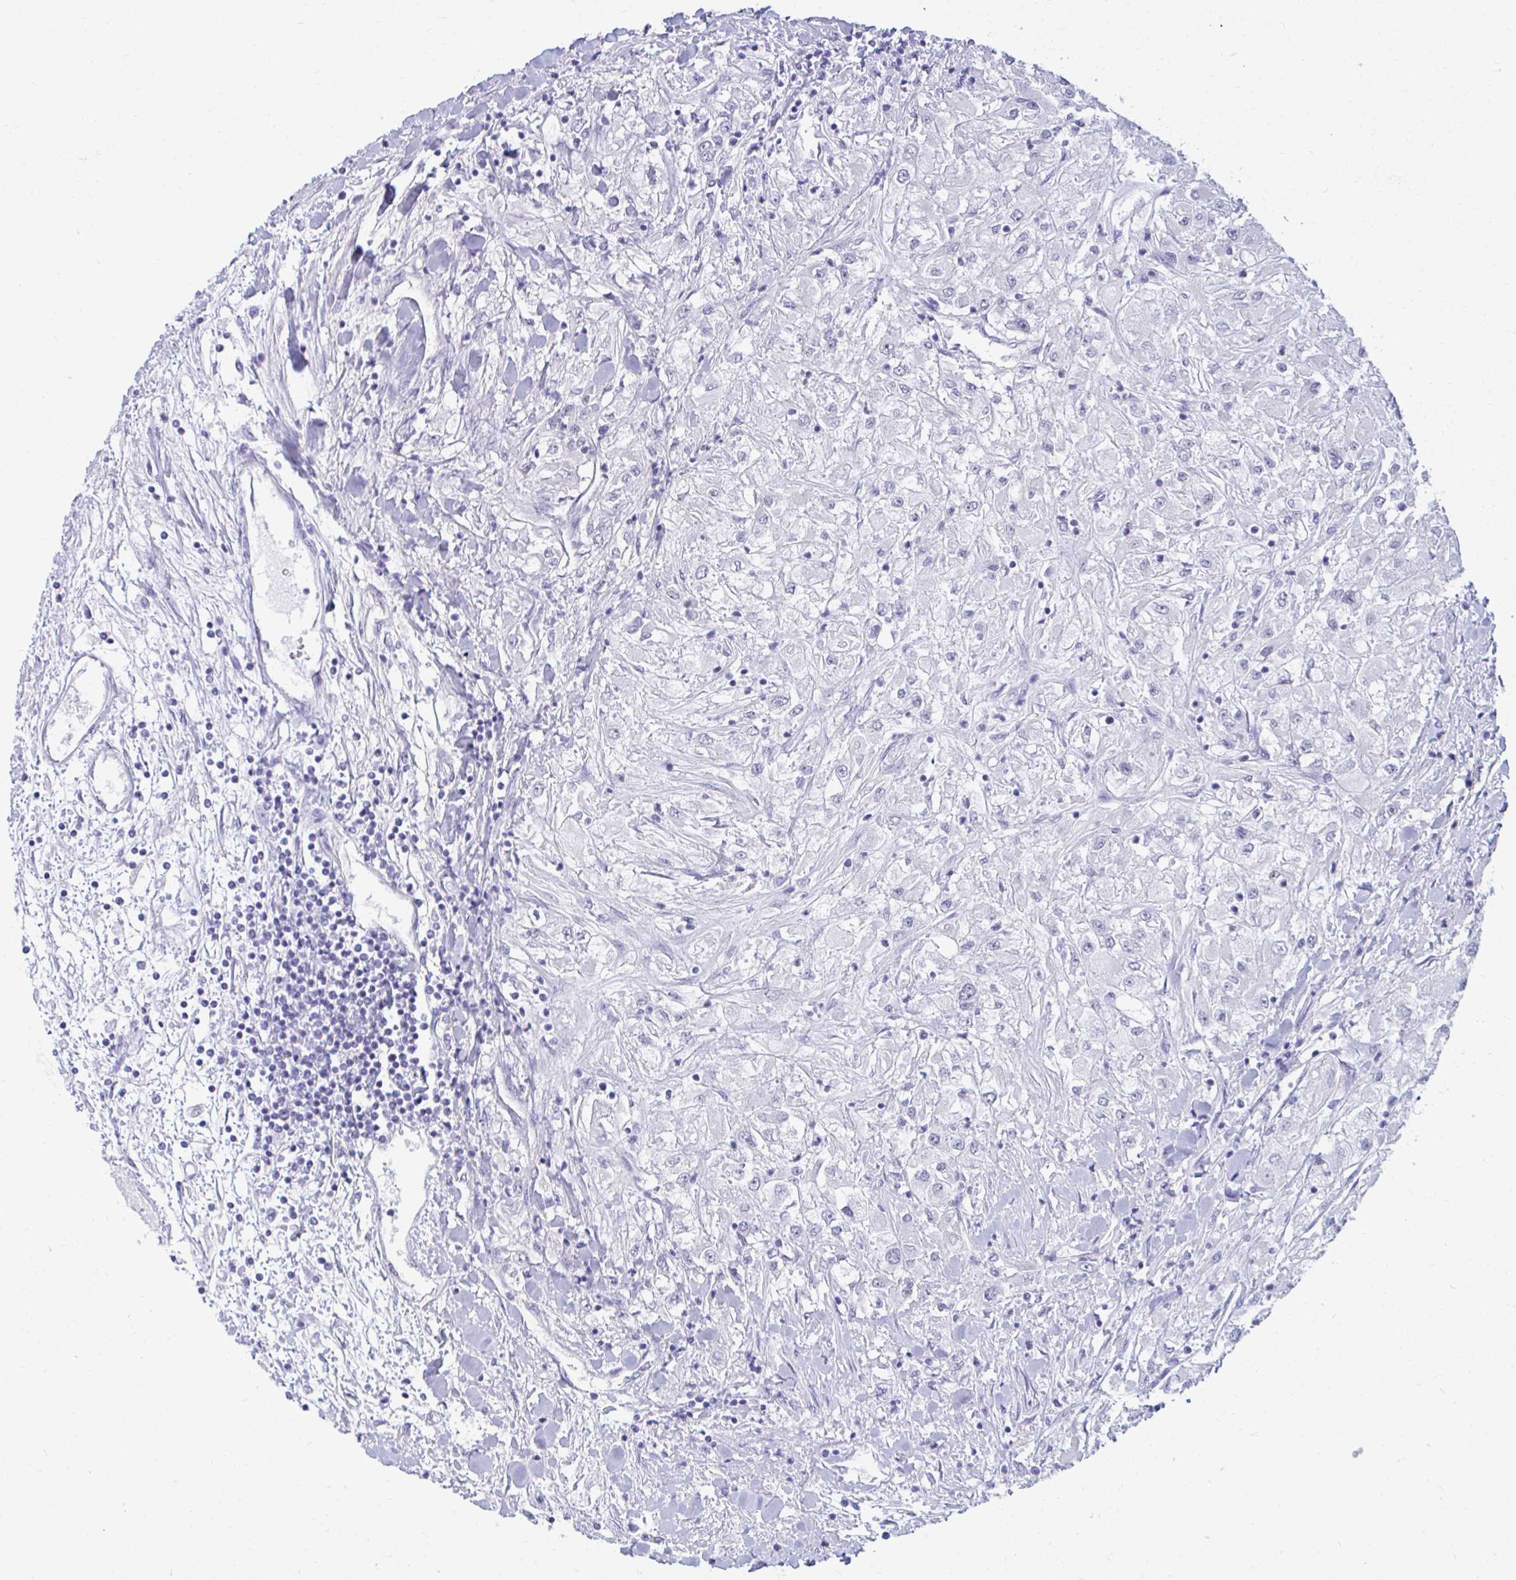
{"staining": {"intensity": "negative", "quantity": "none", "location": "none"}, "tissue": "renal cancer", "cell_type": "Tumor cells", "image_type": "cancer", "snomed": [{"axis": "morphology", "description": "Adenocarcinoma, NOS"}, {"axis": "topography", "description": "Kidney"}], "caption": "High power microscopy micrograph of an immunohistochemistry micrograph of renal cancer (adenocarcinoma), revealing no significant expression in tumor cells. (DAB IHC with hematoxylin counter stain).", "gene": "CSE1L", "patient": {"sex": "male", "age": 80}}